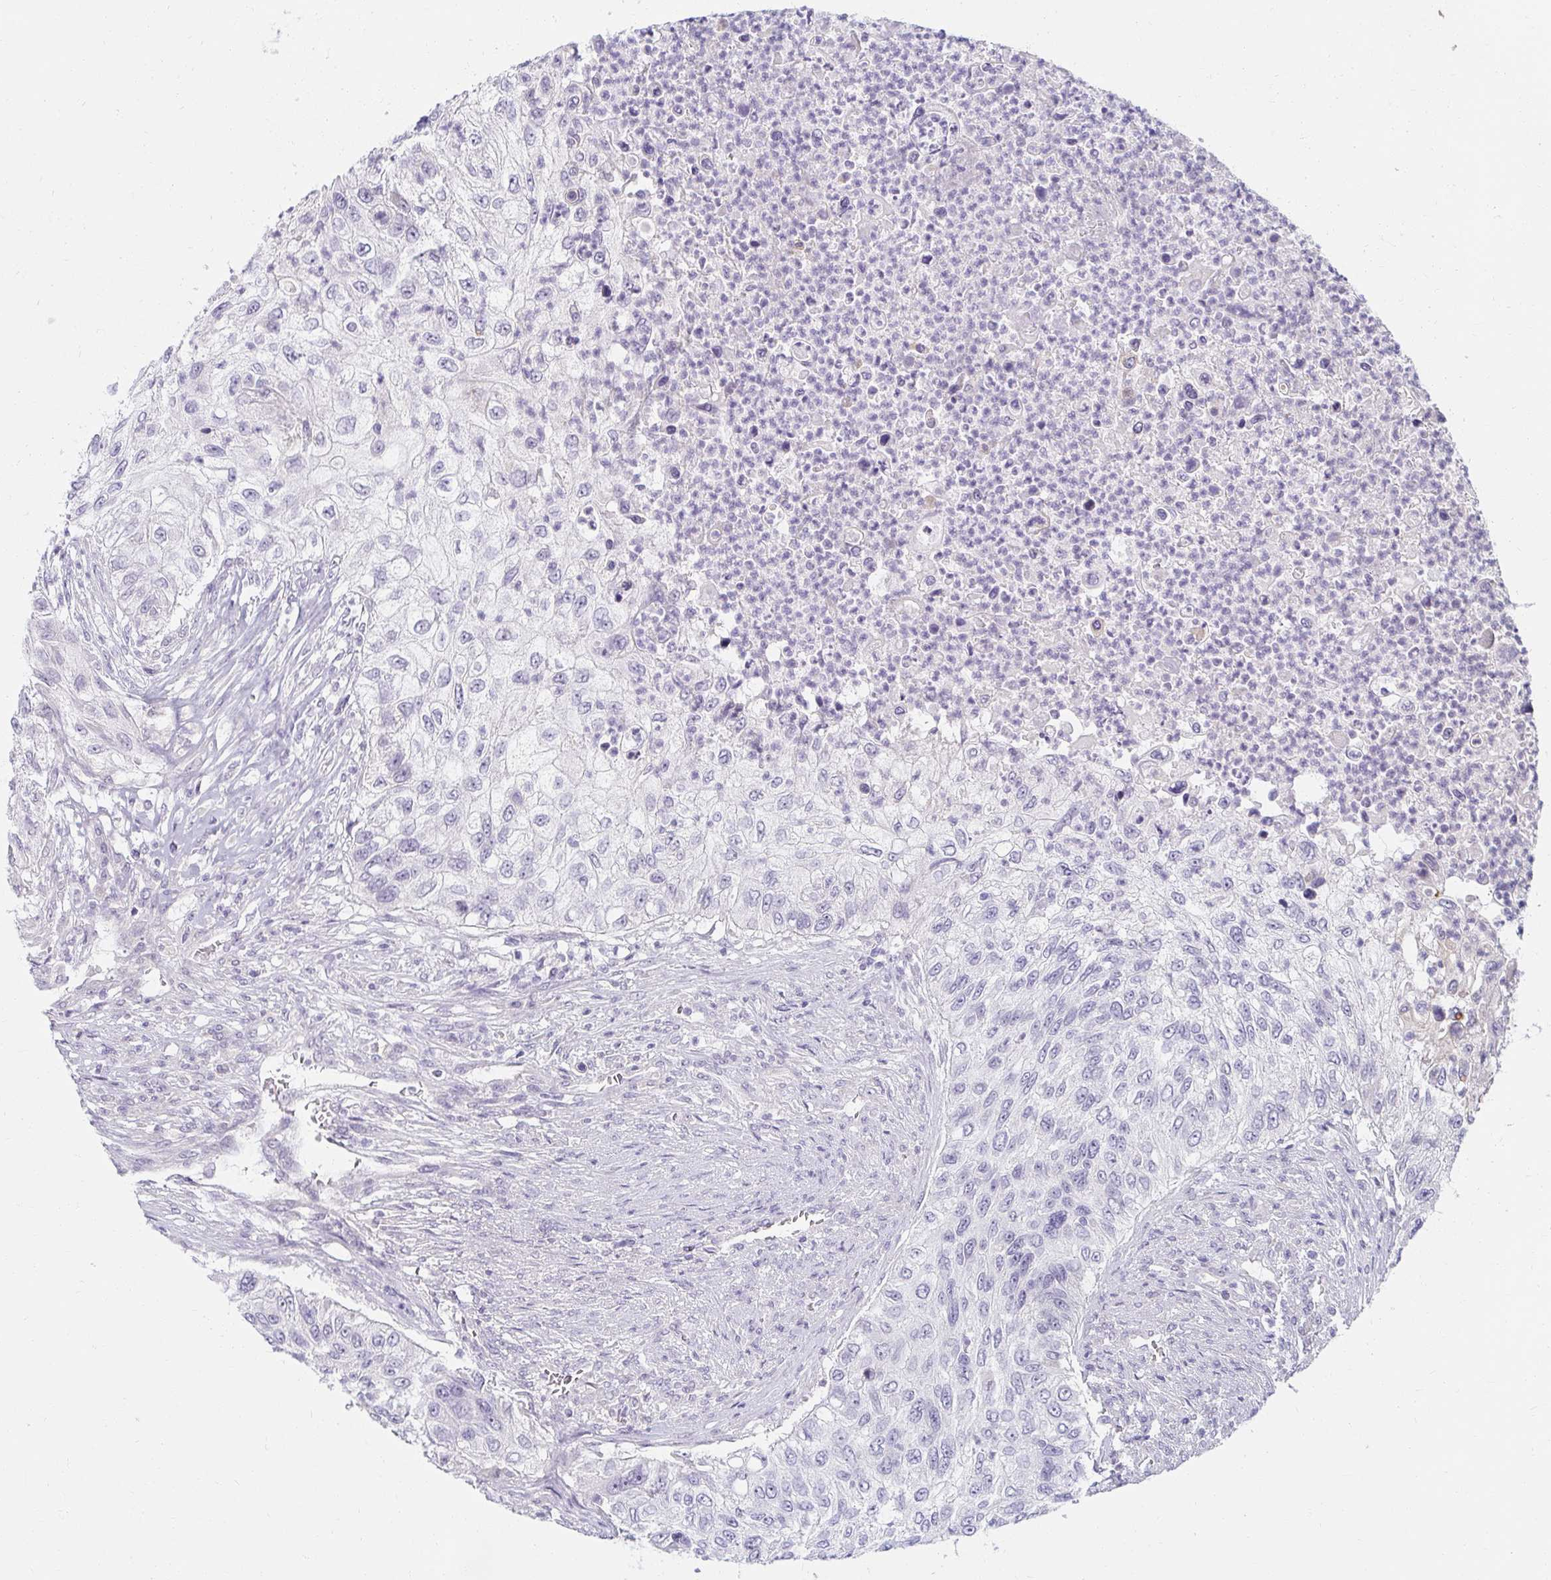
{"staining": {"intensity": "negative", "quantity": "none", "location": "none"}, "tissue": "urothelial cancer", "cell_type": "Tumor cells", "image_type": "cancer", "snomed": [{"axis": "morphology", "description": "Urothelial carcinoma, High grade"}, {"axis": "topography", "description": "Urinary bladder"}], "caption": "High power microscopy micrograph of an immunohistochemistry histopathology image of high-grade urothelial carcinoma, revealing no significant staining in tumor cells. The staining is performed using DAB brown chromogen with nuclei counter-stained in using hematoxylin.", "gene": "DDN", "patient": {"sex": "female", "age": 60}}